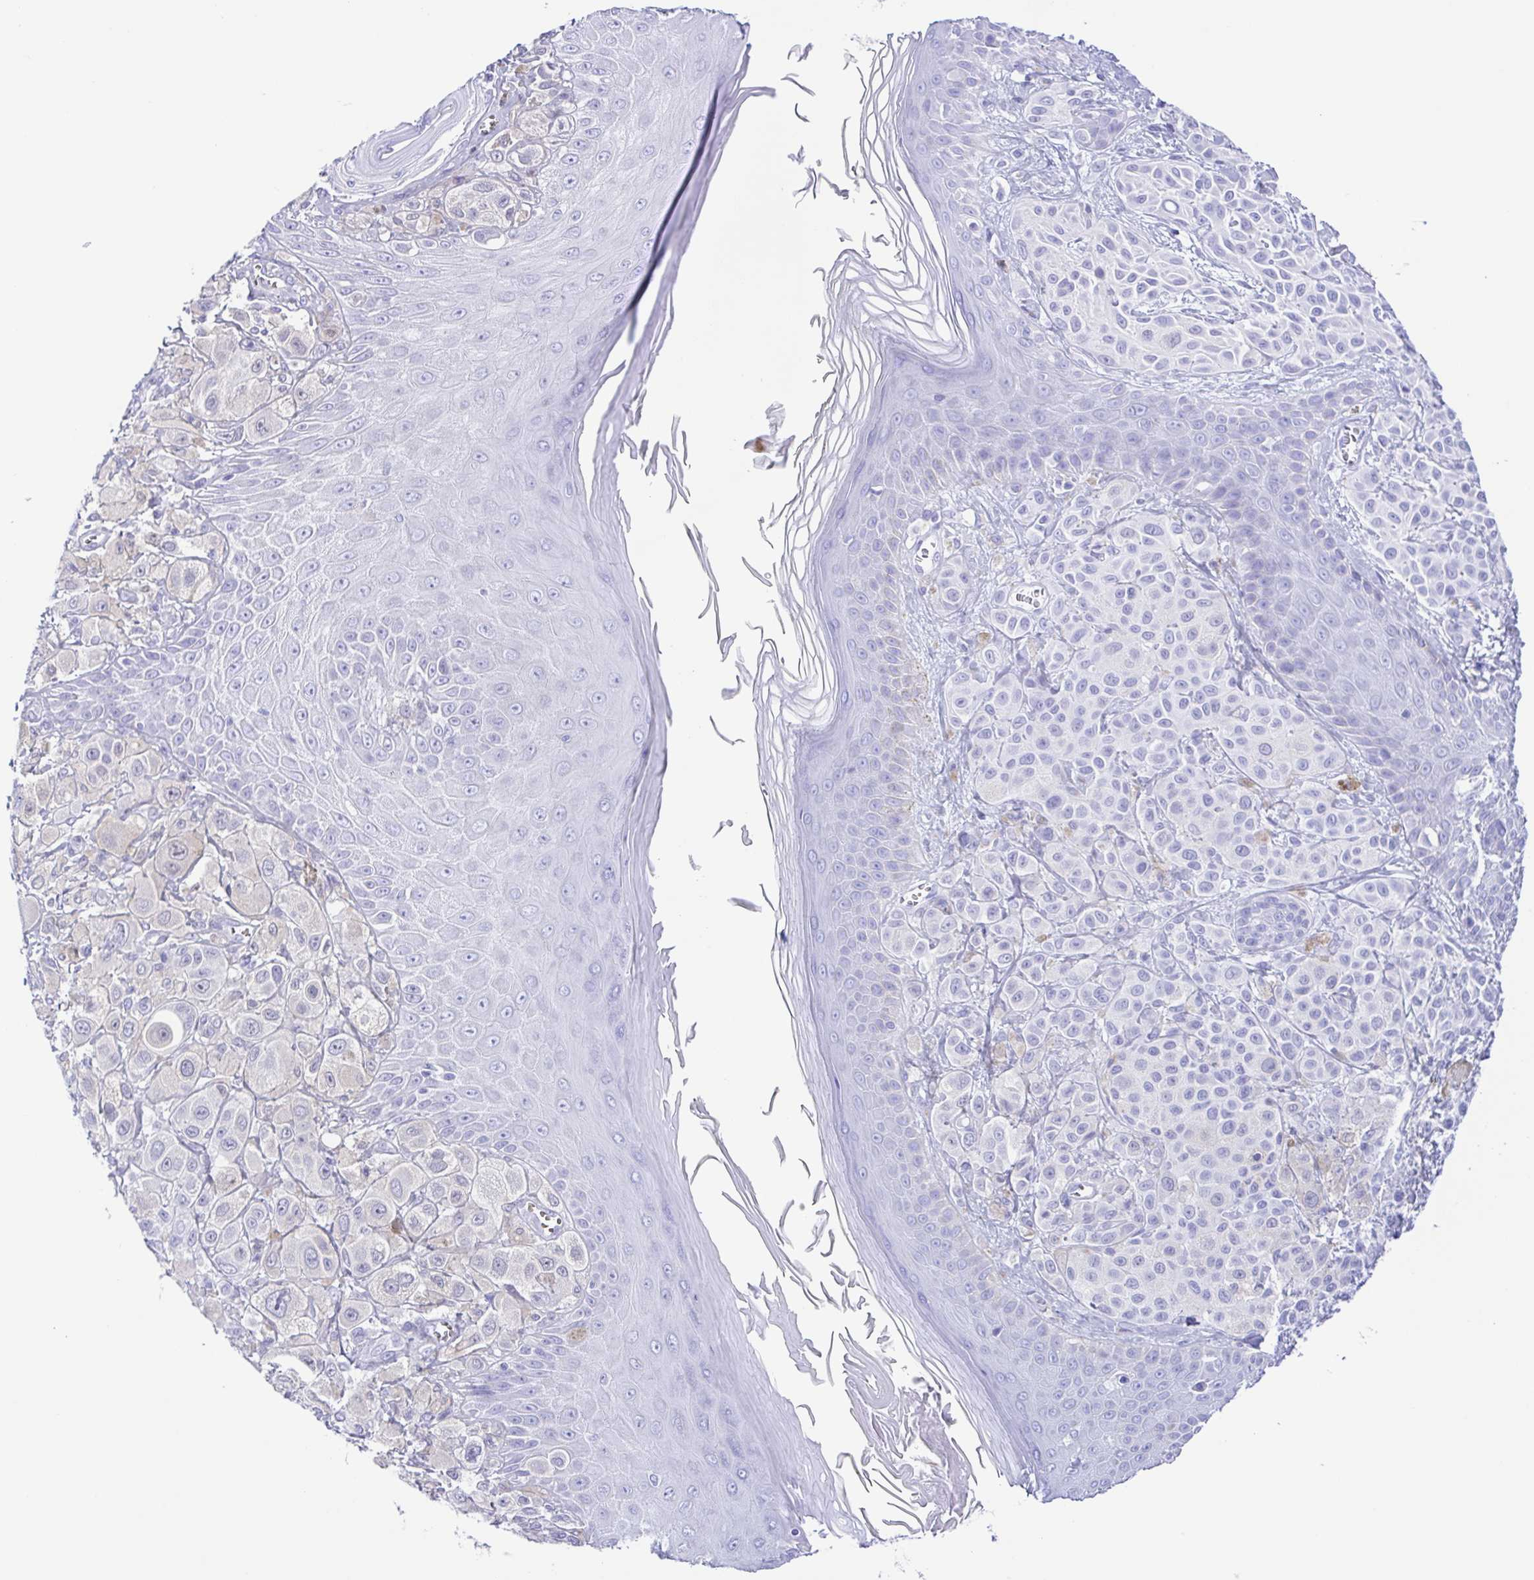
{"staining": {"intensity": "negative", "quantity": "none", "location": "none"}, "tissue": "melanoma", "cell_type": "Tumor cells", "image_type": "cancer", "snomed": [{"axis": "morphology", "description": "Malignant melanoma, NOS"}, {"axis": "topography", "description": "Skin"}], "caption": "Histopathology image shows no significant protein expression in tumor cells of melanoma. (Brightfield microscopy of DAB immunohistochemistry (IHC) at high magnification).", "gene": "GPR17", "patient": {"sex": "male", "age": 67}}